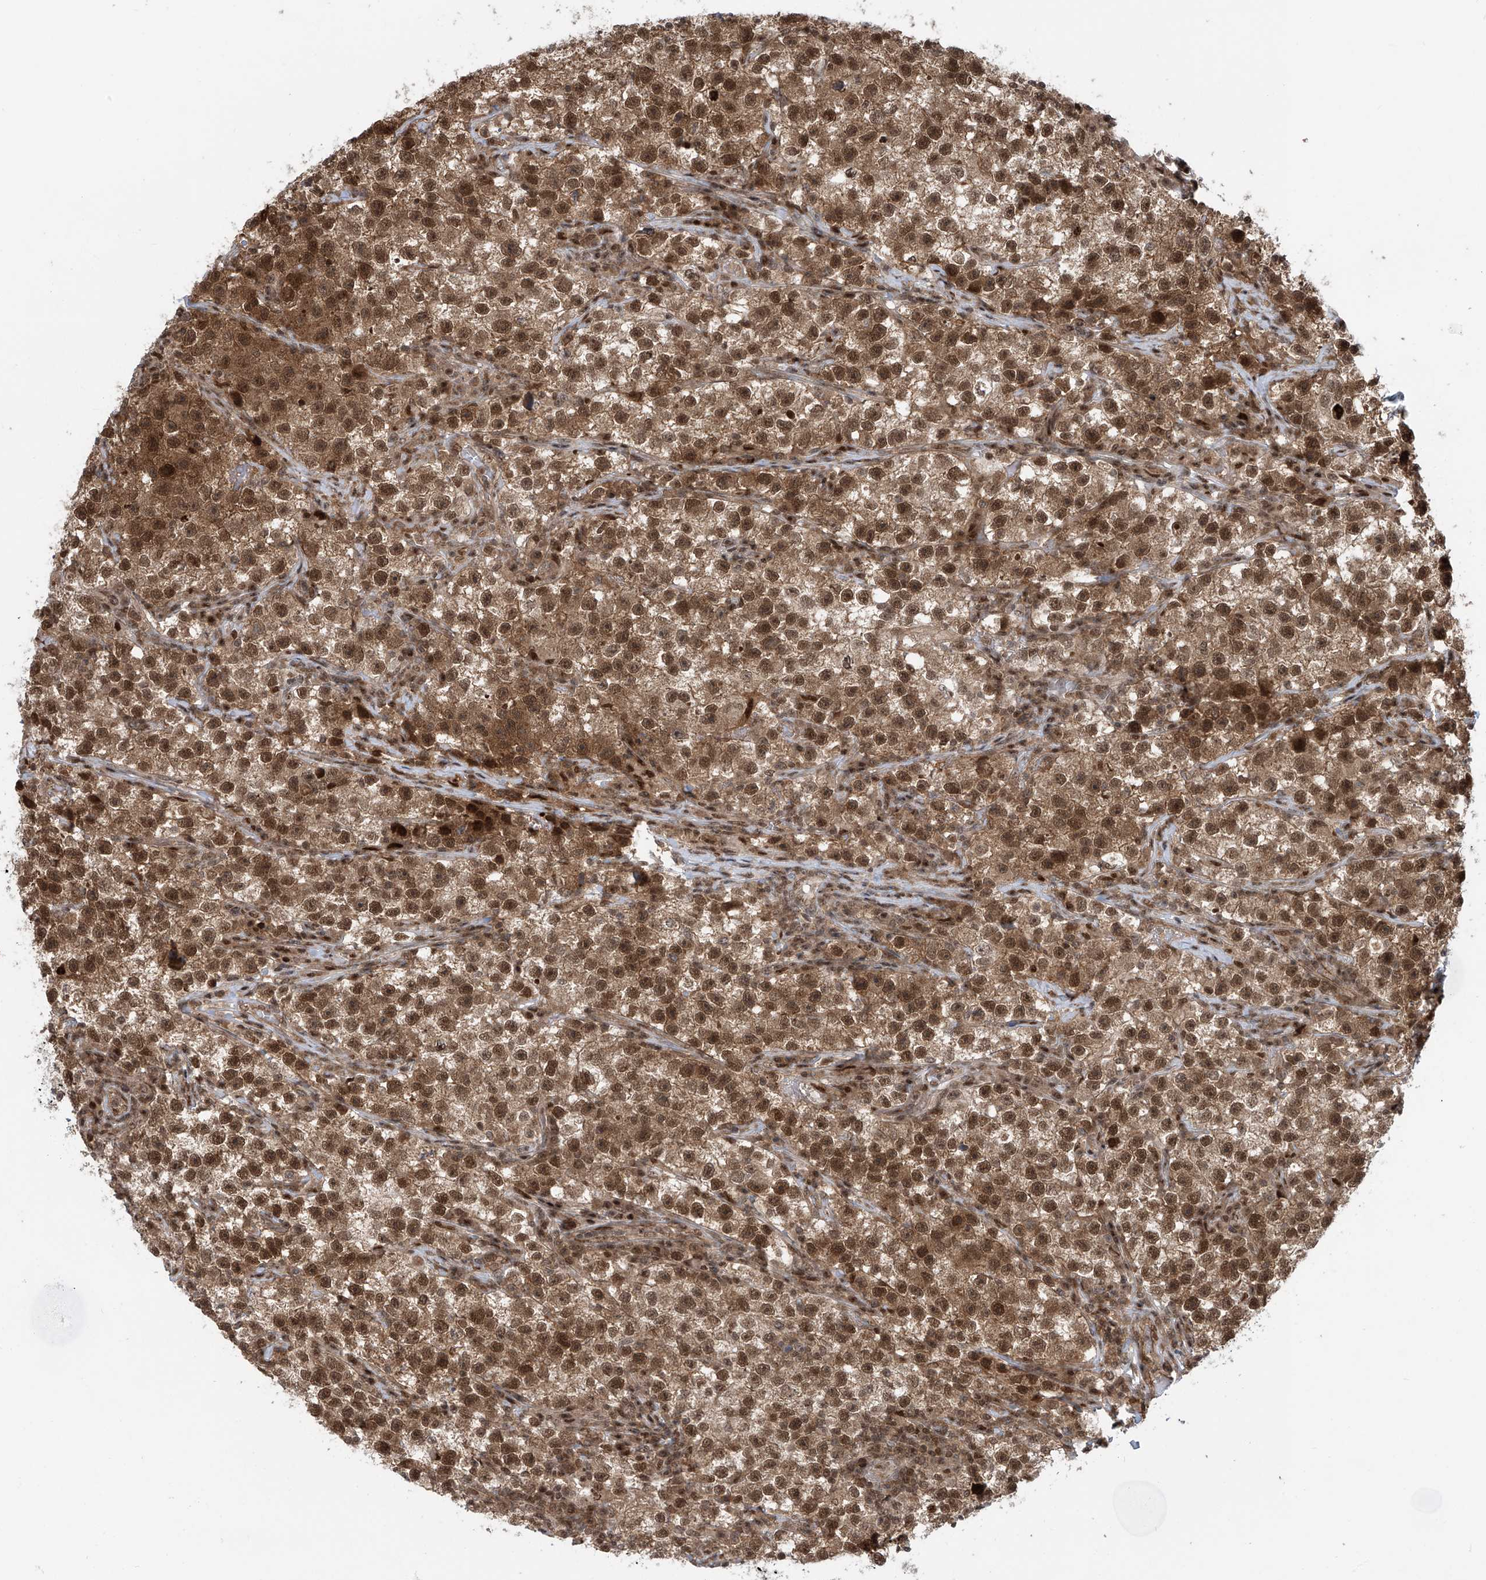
{"staining": {"intensity": "moderate", "quantity": ">75%", "location": "cytoplasmic/membranous,nuclear"}, "tissue": "testis cancer", "cell_type": "Tumor cells", "image_type": "cancer", "snomed": [{"axis": "morphology", "description": "Seminoma, NOS"}, {"axis": "topography", "description": "Testis"}], "caption": "The photomicrograph exhibits immunohistochemical staining of testis seminoma. There is moderate cytoplasmic/membranous and nuclear expression is present in approximately >75% of tumor cells.", "gene": "LAGE3", "patient": {"sex": "male", "age": 22}}